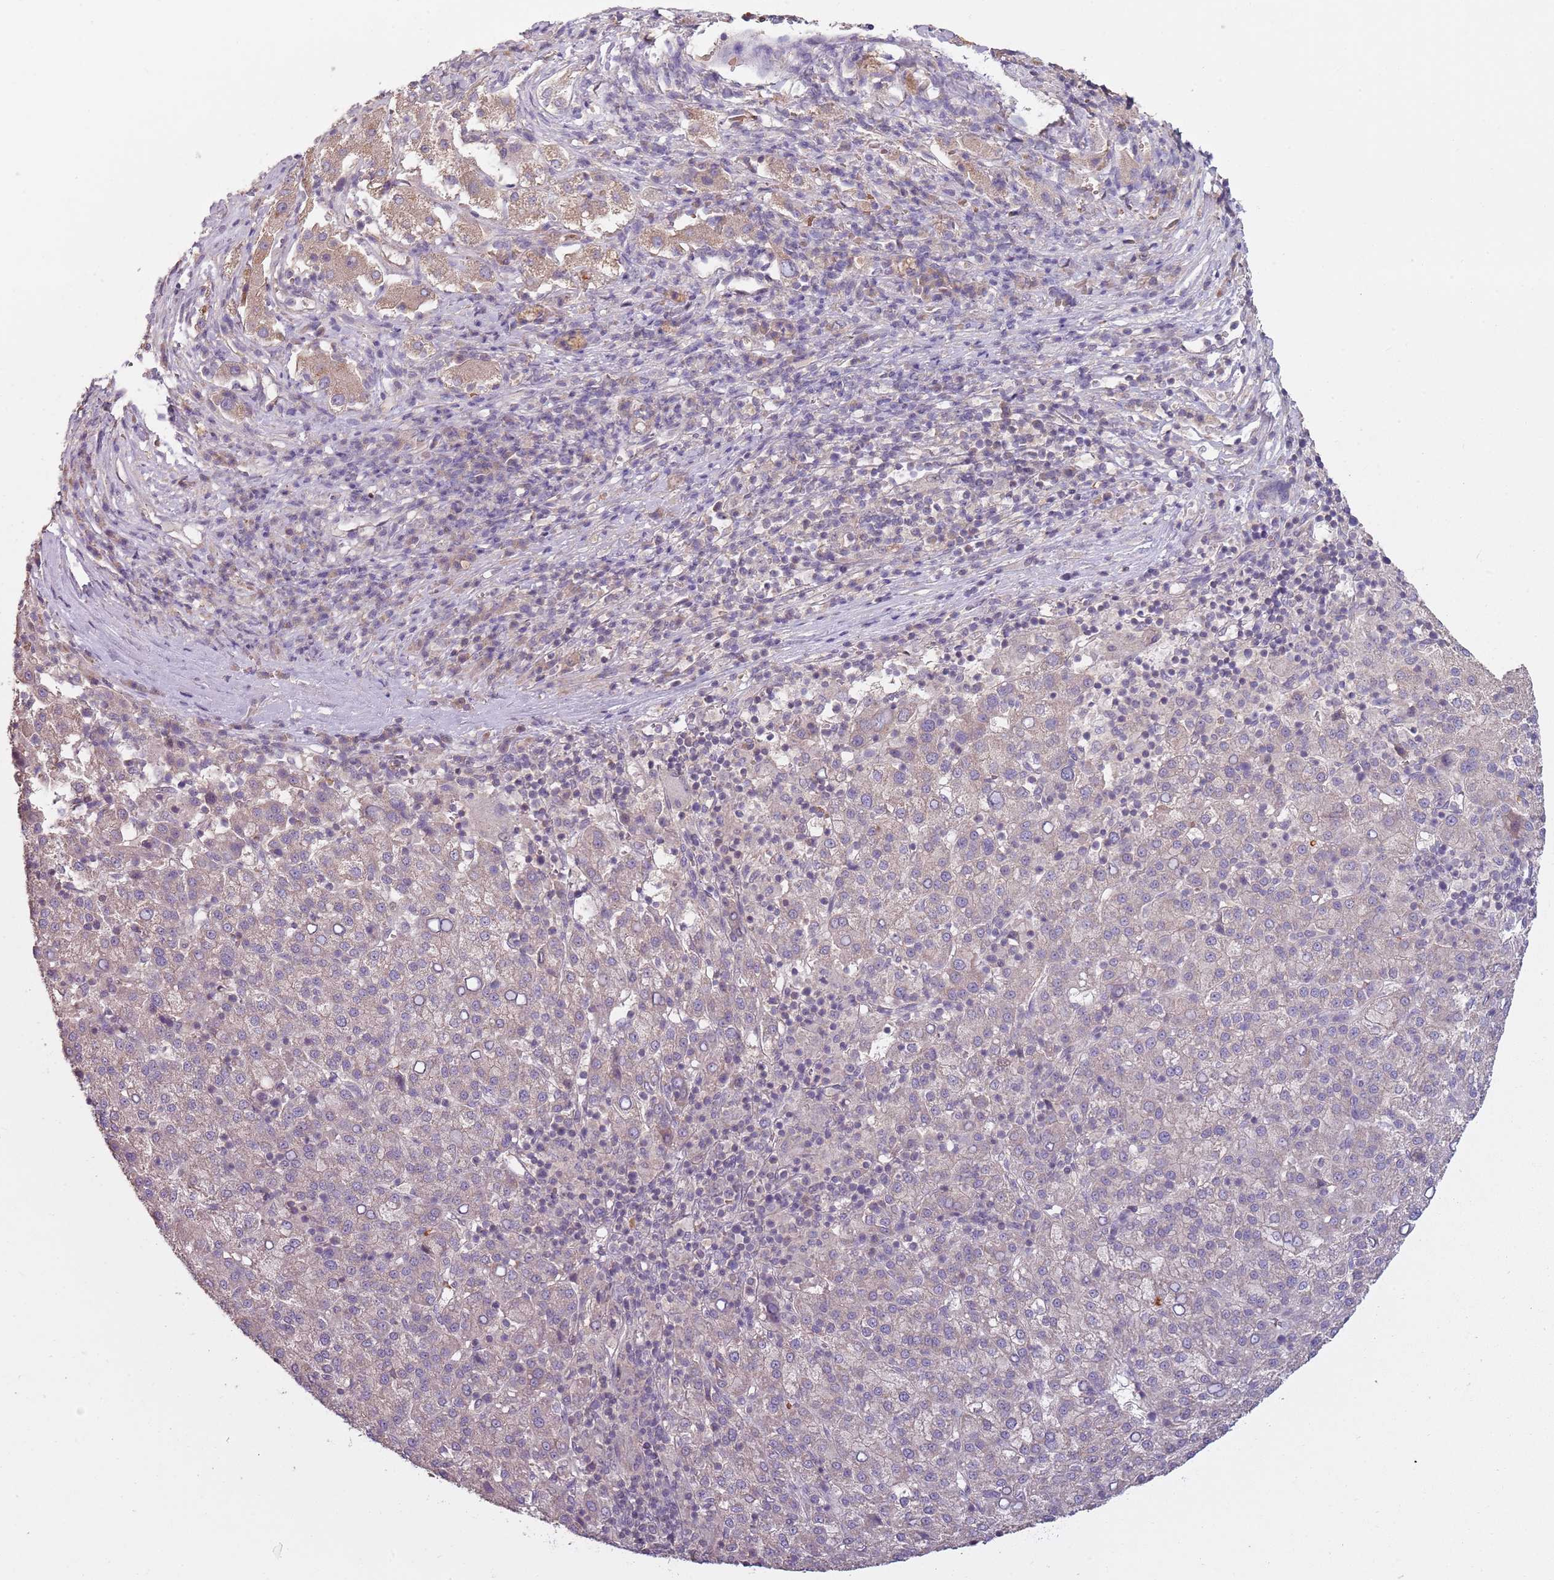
{"staining": {"intensity": "negative", "quantity": "none", "location": "none"}, "tissue": "liver cancer", "cell_type": "Tumor cells", "image_type": "cancer", "snomed": [{"axis": "morphology", "description": "Carcinoma, Hepatocellular, NOS"}, {"axis": "topography", "description": "Liver"}], "caption": "Tumor cells show no significant staining in liver cancer (hepatocellular carcinoma).", "gene": "TEKT4", "patient": {"sex": "female", "age": 58}}